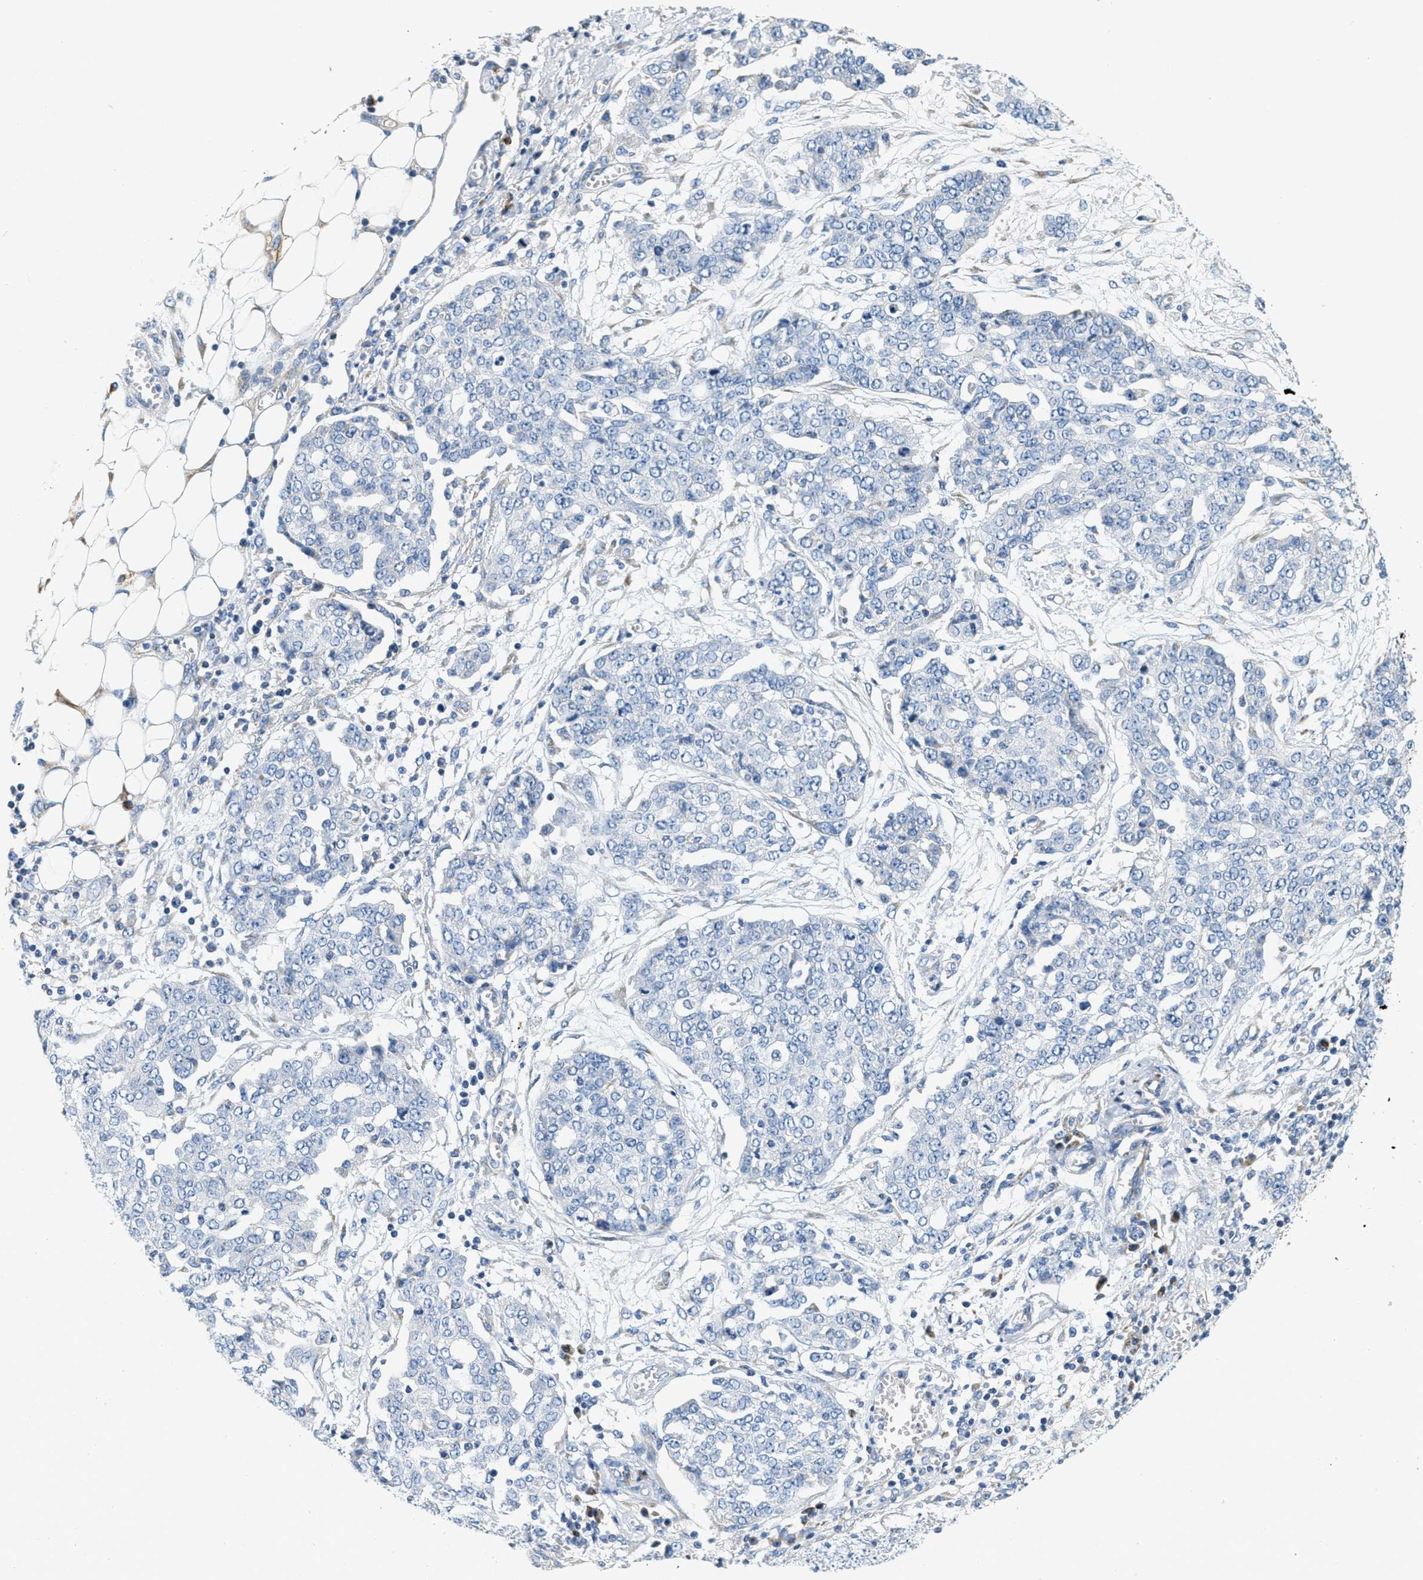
{"staining": {"intensity": "negative", "quantity": "none", "location": "none"}, "tissue": "ovarian cancer", "cell_type": "Tumor cells", "image_type": "cancer", "snomed": [{"axis": "morphology", "description": "Cystadenocarcinoma, serous, NOS"}, {"axis": "topography", "description": "Soft tissue"}, {"axis": "topography", "description": "Ovary"}], "caption": "This is a micrograph of immunohistochemistry (IHC) staining of ovarian cancer (serous cystadenocarcinoma), which shows no staining in tumor cells.", "gene": "CA4", "patient": {"sex": "female", "age": 57}}